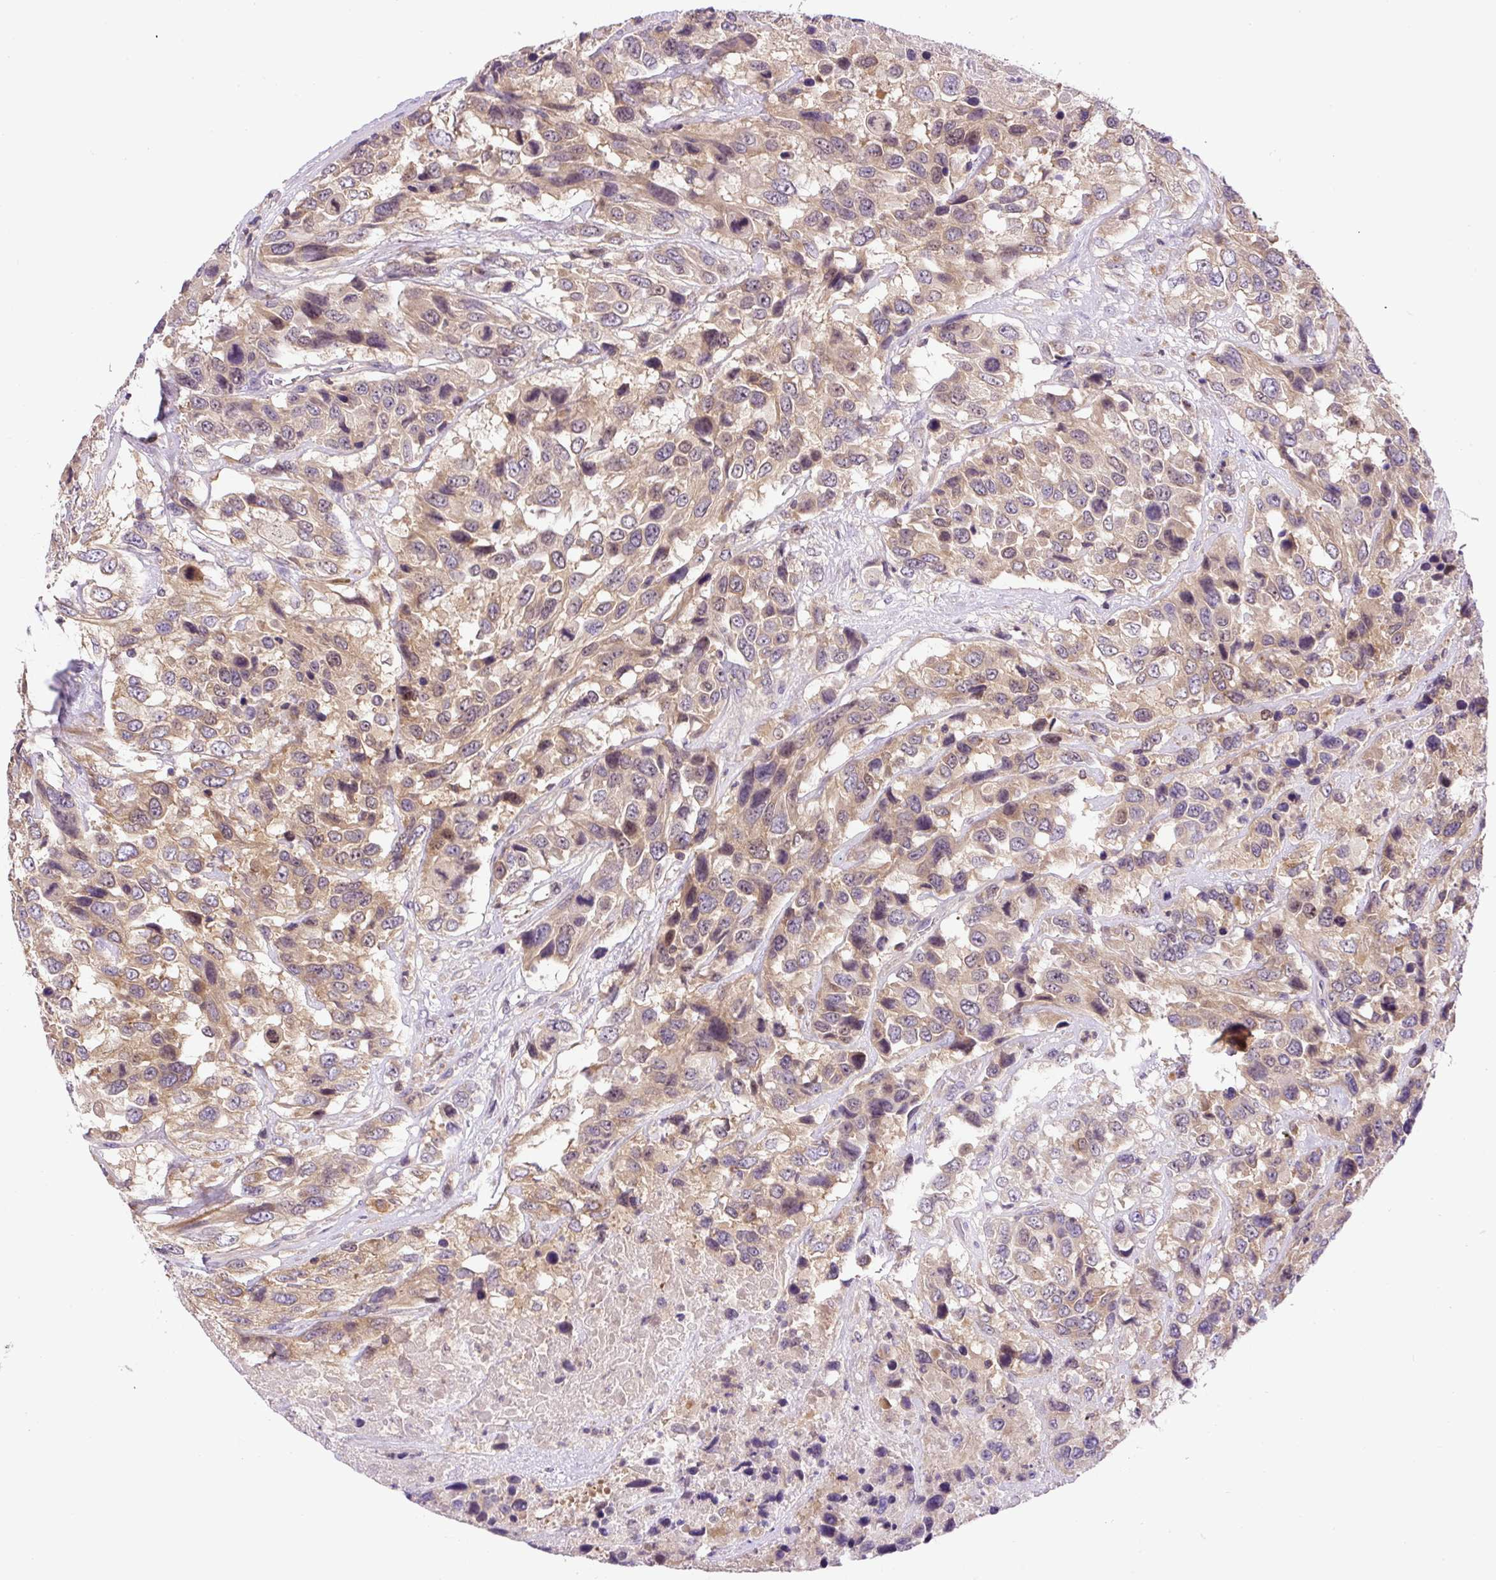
{"staining": {"intensity": "weak", "quantity": ">75%", "location": "cytoplasmic/membranous"}, "tissue": "urothelial cancer", "cell_type": "Tumor cells", "image_type": "cancer", "snomed": [{"axis": "morphology", "description": "Urothelial carcinoma, High grade"}, {"axis": "topography", "description": "Urinary bladder"}], "caption": "Urothelial carcinoma (high-grade) stained with DAB (3,3'-diaminobenzidine) immunohistochemistry (IHC) displays low levels of weak cytoplasmic/membranous positivity in about >75% of tumor cells. Ihc stains the protein in brown and the nuclei are stained blue.", "gene": "CCDC28A", "patient": {"sex": "female", "age": 70}}